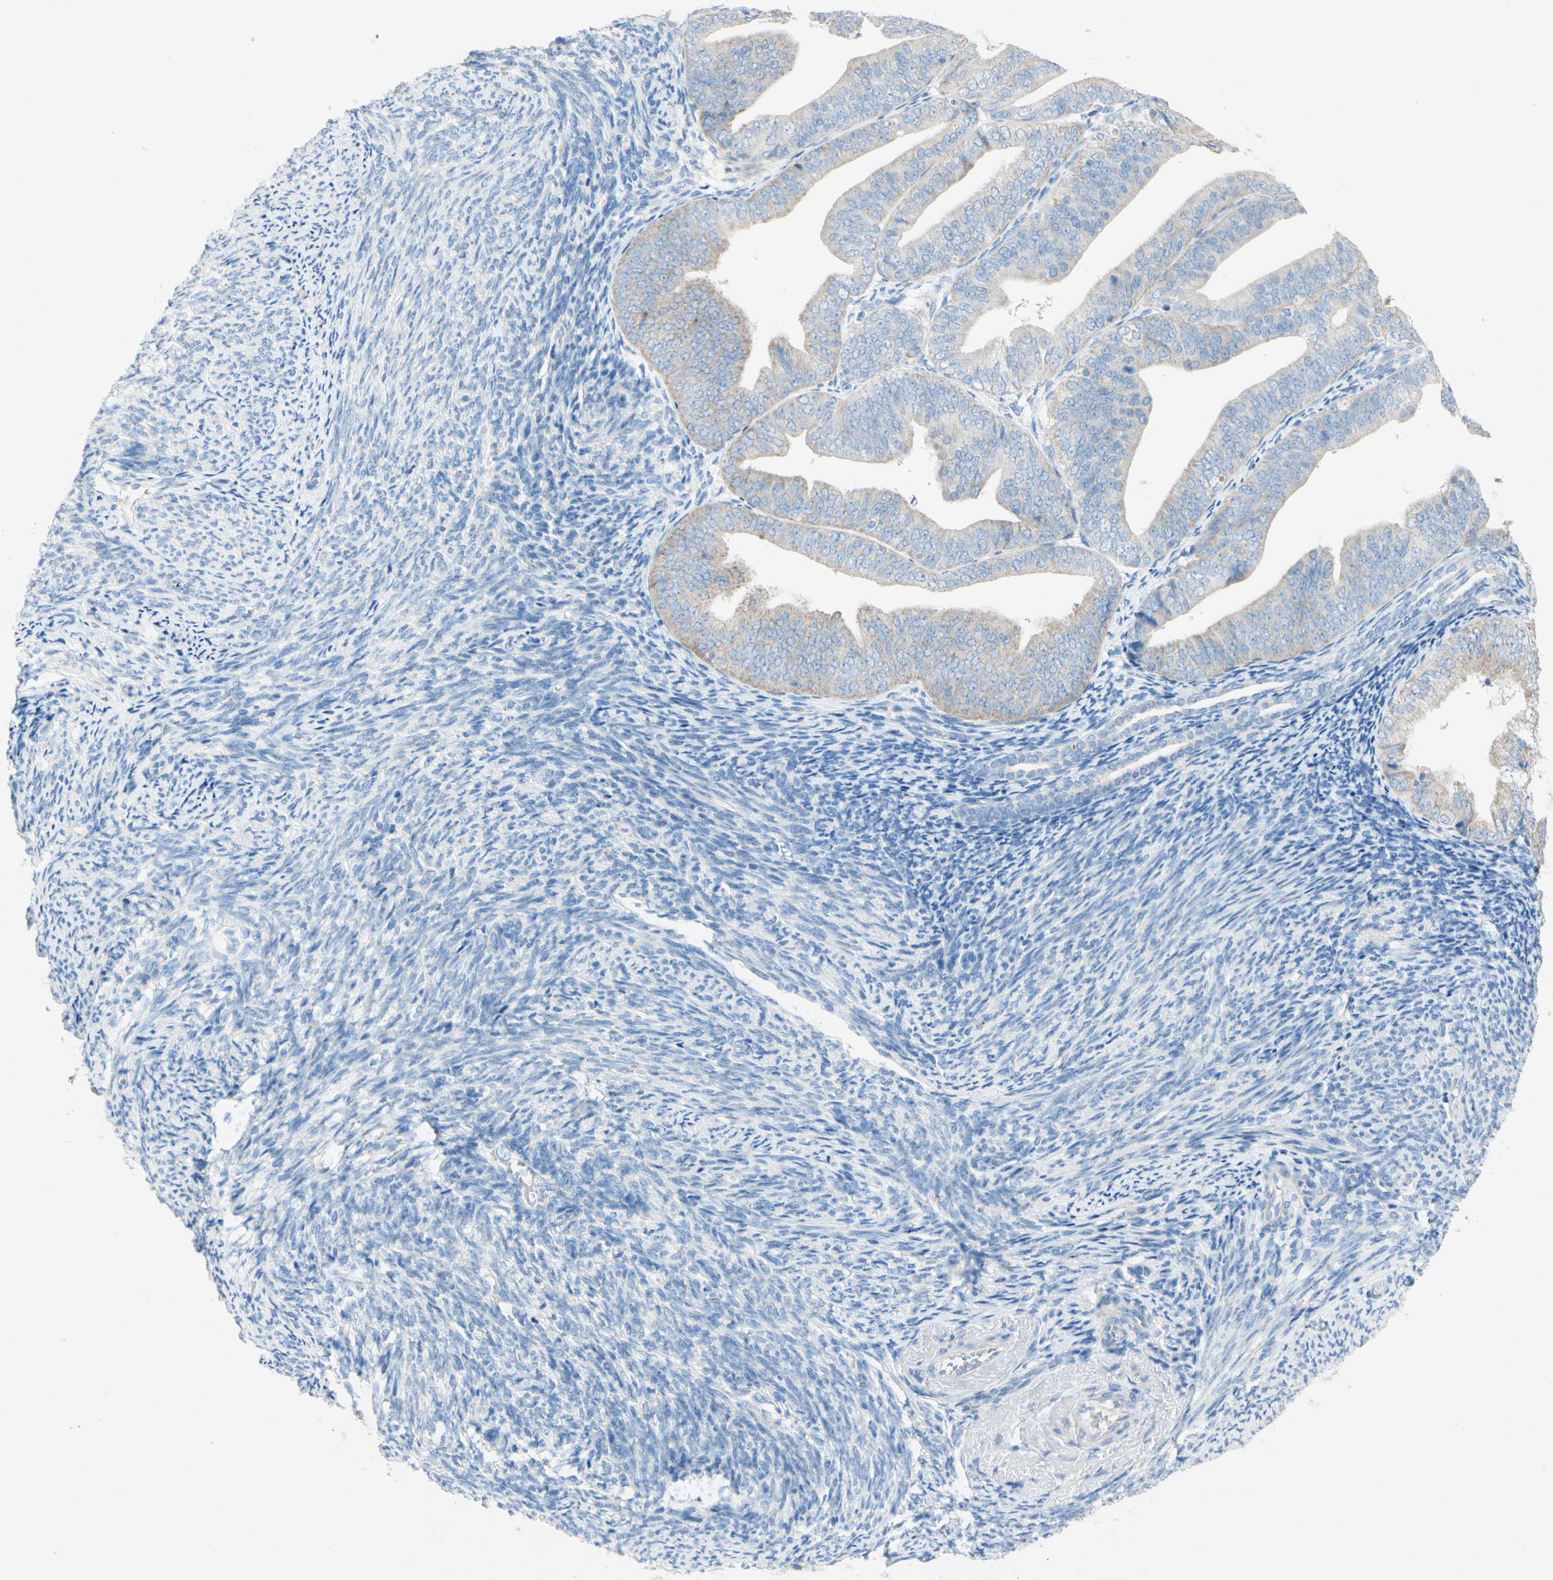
{"staining": {"intensity": "negative", "quantity": "none", "location": "none"}, "tissue": "endometrial cancer", "cell_type": "Tumor cells", "image_type": "cancer", "snomed": [{"axis": "morphology", "description": "Adenocarcinoma, NOS"}, {"axis": "topography", "description": "Endometrium"}], "caption": "A high-resolution micrograph shows IHC staining of adenocarcinoma (endometrial), which shows no significant positivity in tumor cells. (Brightfield microscopy of DAB IHC at high magnification).", "gene": "ACADL", "patient": {"sex": "female", "age": 63}}